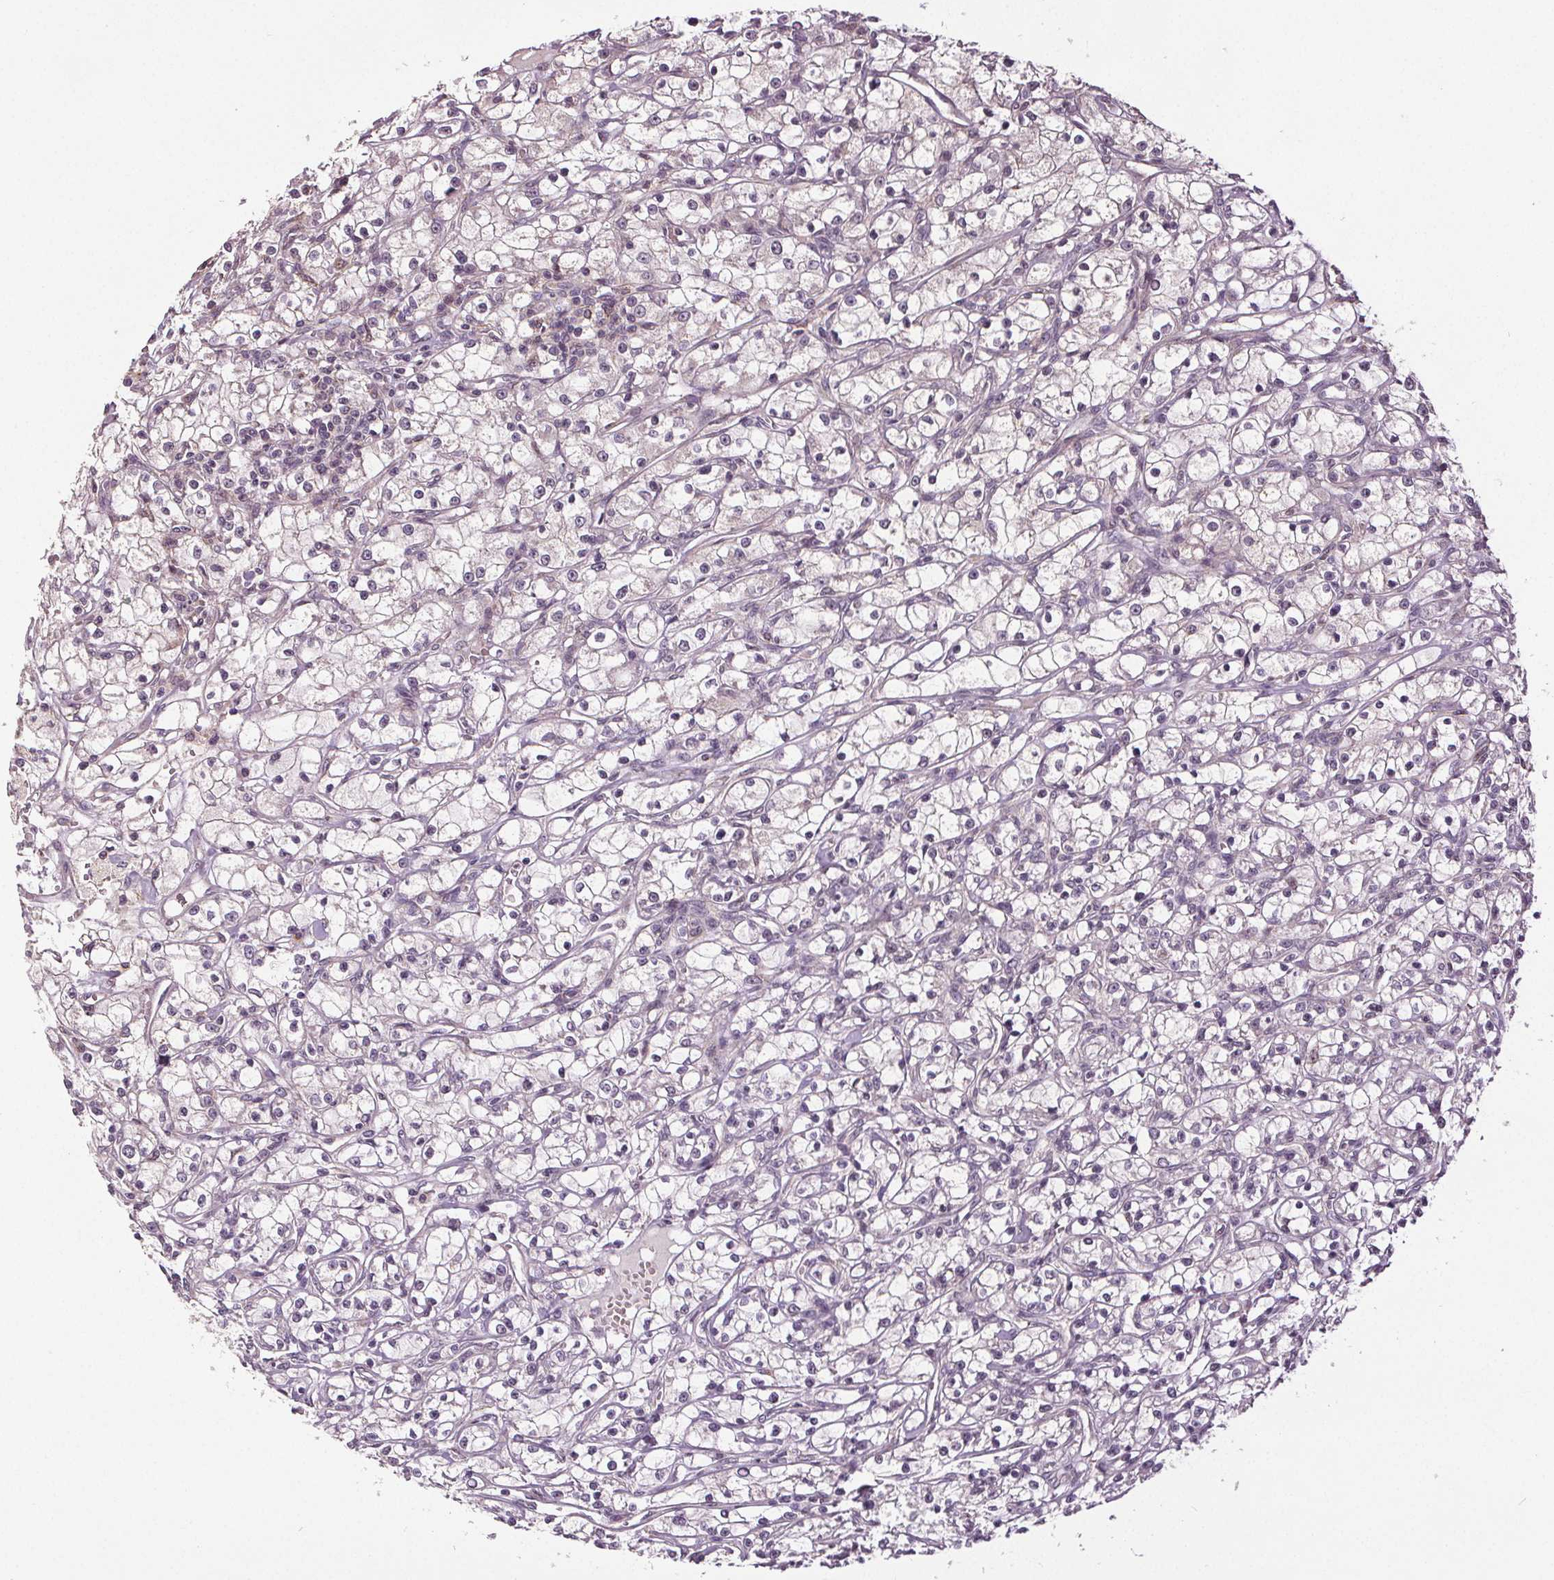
{"staining": {"intensity": "negative", "quantity": "none", "location": "none"}, "tissue": "renal cancer", "cell_type": "Tumor cells", "image_type": "cancer", "snomed": [{"axis": "morphology", "description": "Adenocarcinoma, NOS"}, {"axis": "topography", "description": "Kidney"}], "caption": "Renal cancer was stained to show a protein in brown. There is no significant positivity in tumor cells.", "gene": "EPHB3", "patient": {"sex": "female", "age": 59}}